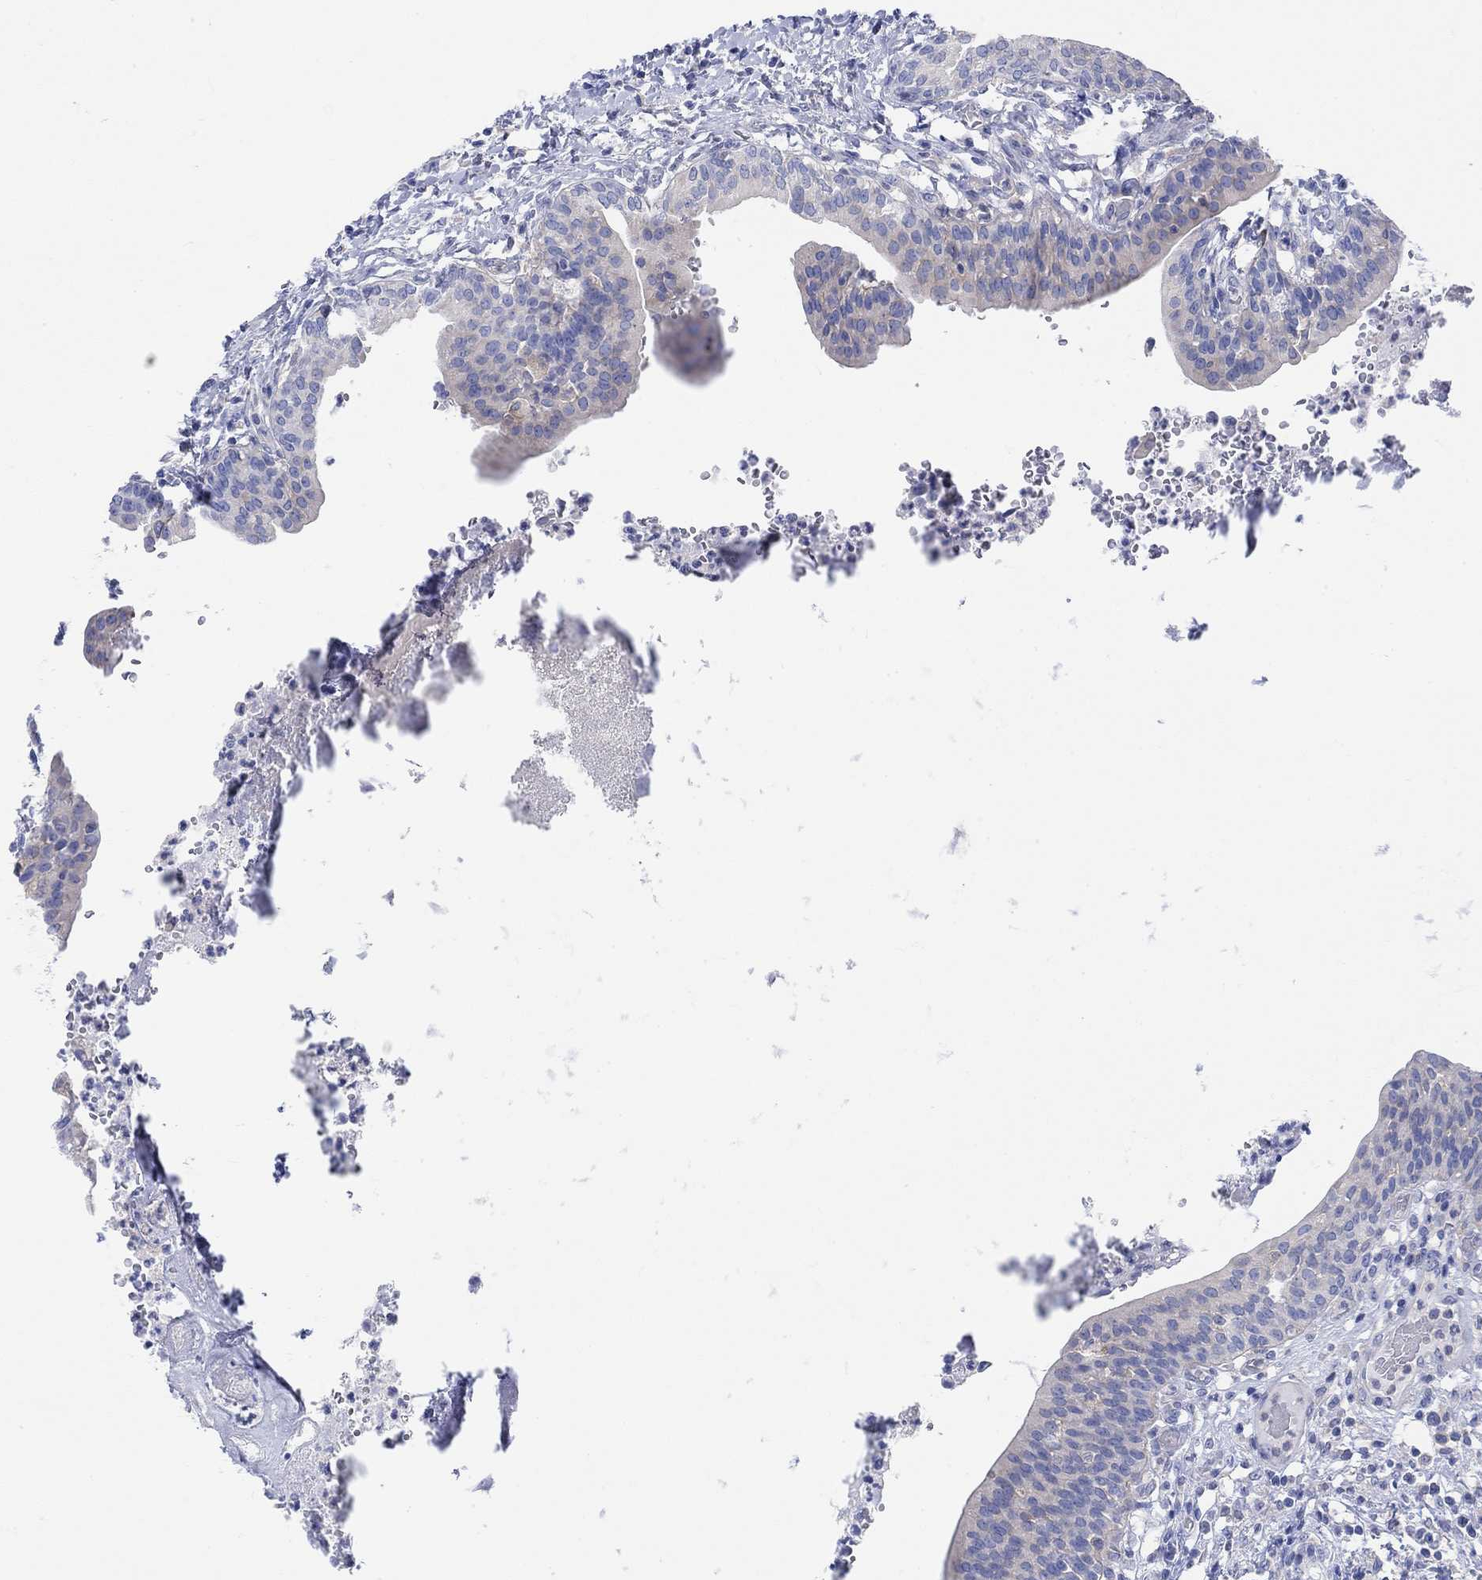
{"staining": {"intensity": "negative", "quantity": "none", "location": "none"}, "tissue": "urinary bladder", "cell_type": "Urothelial cells", "image_type": "normal", "snomed": [{"axis": "morphology", "description": "Normal tissue, NOS"}, {"axis": "topography", "description": "Urinary bladder"}], "caption": "Immunohistochemistry of benign urinary bladder displays no staining in urothelial cells. The staining was performed using DAB to visualize the protein expression in brown, while the nuclei were stained in blue with hematoxylin (Magnification: 20x).", "gene": "REEP6", "patient": {"sex": "male", "age": 66}}